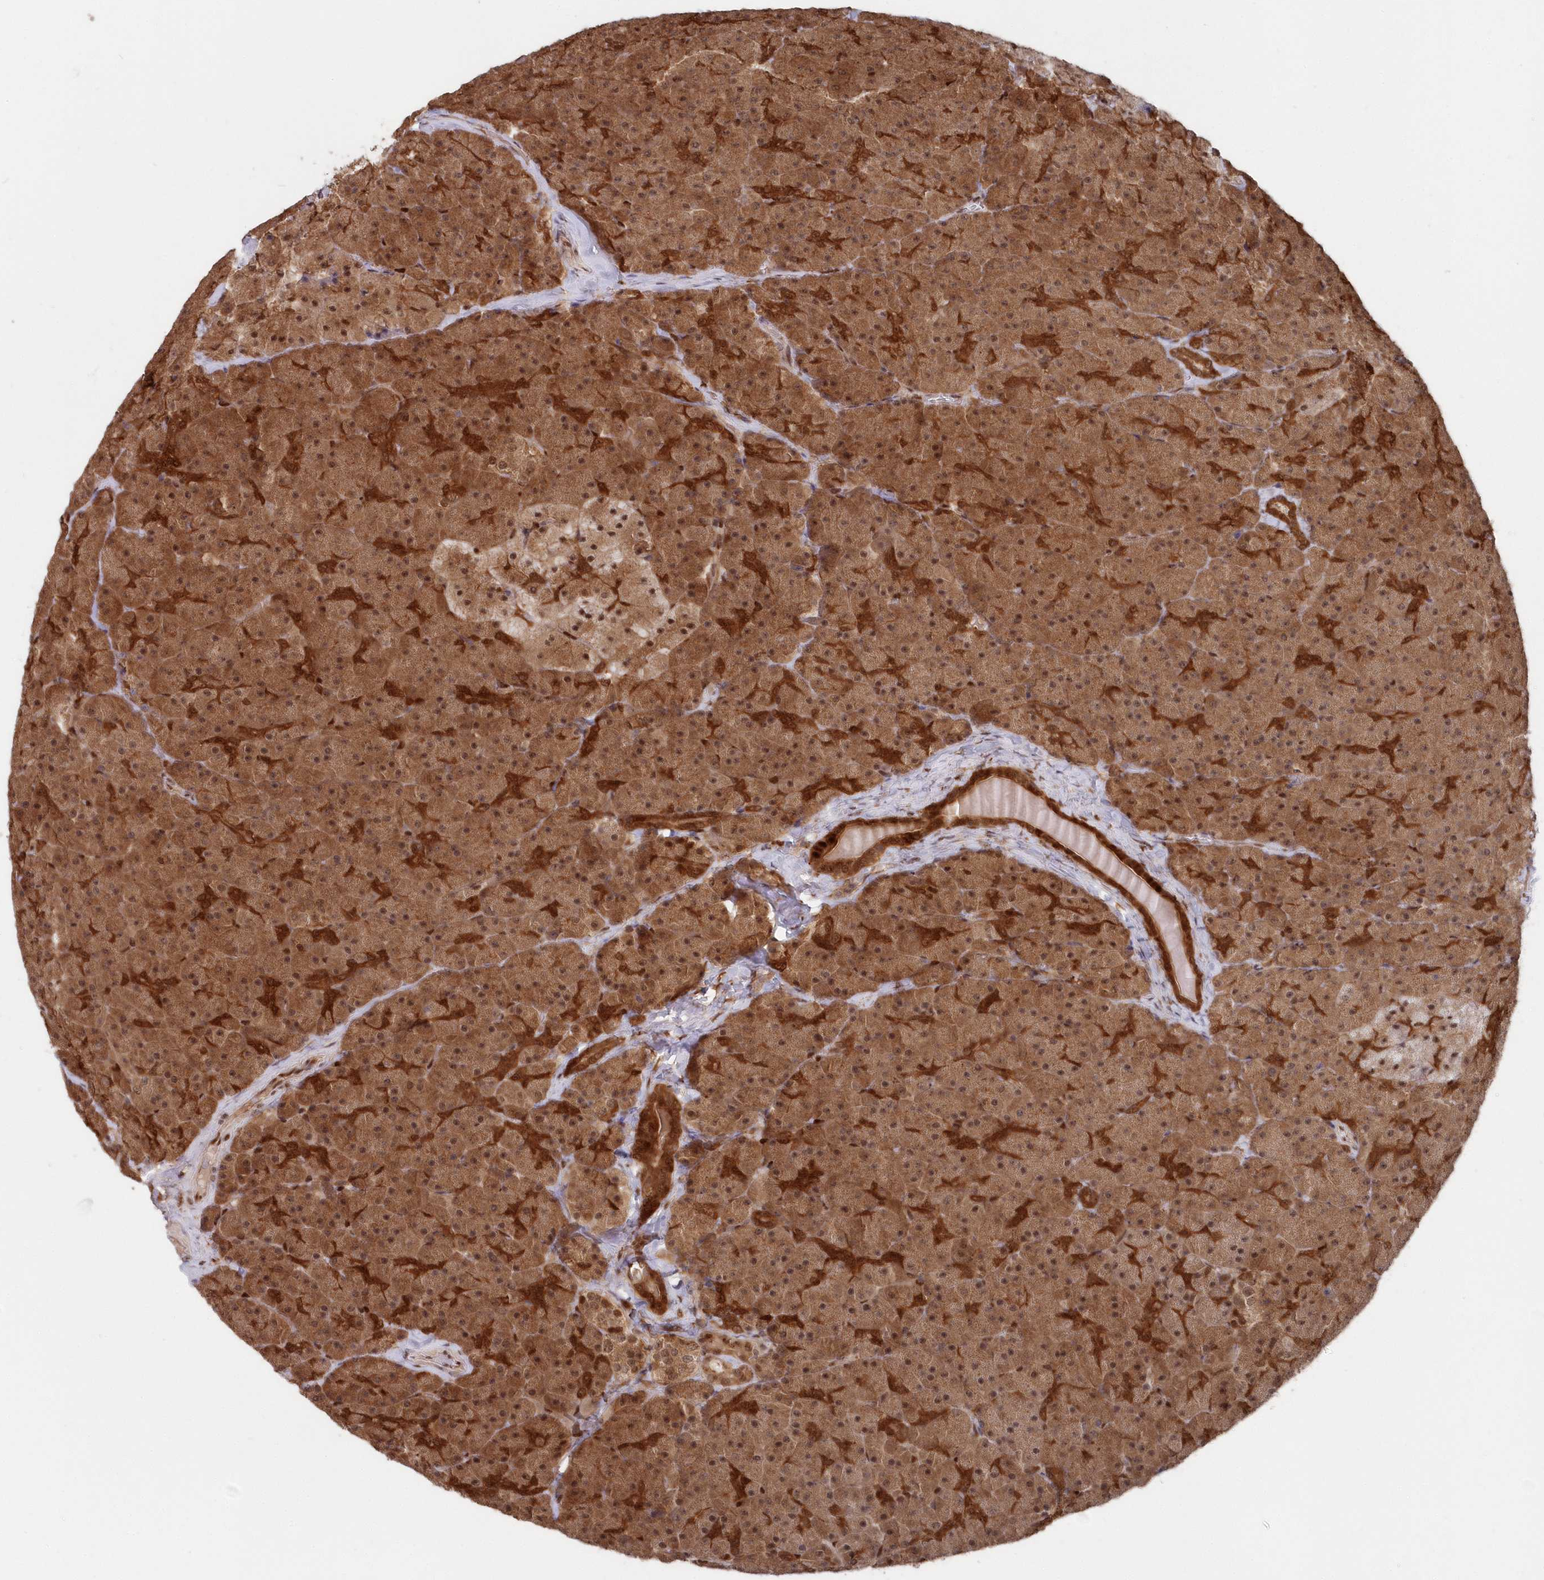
{"staining": {"intensity": "strong", "quantity": ">75%", "location": "cytoplasmic/membranous,nuclear"}, "tissue": "pancreas", "cell_type": "Exocrine glandular cells", "image_type": "normal", "snomed": [{"axis": "morphology", "description": "Normal tissue, NOS"}, {"axis": "topography", "description": "Pancreas"}], "caption": "Approximately >75% of exocrine glandular cells in normal human pancreas reveal strong cytoplasmic/membranous,nuclear protein positivity as visualized by brown immunohistochemical staining.", "gene": "ABHD14B", "patient": {"sex": "male", "age": 36}}